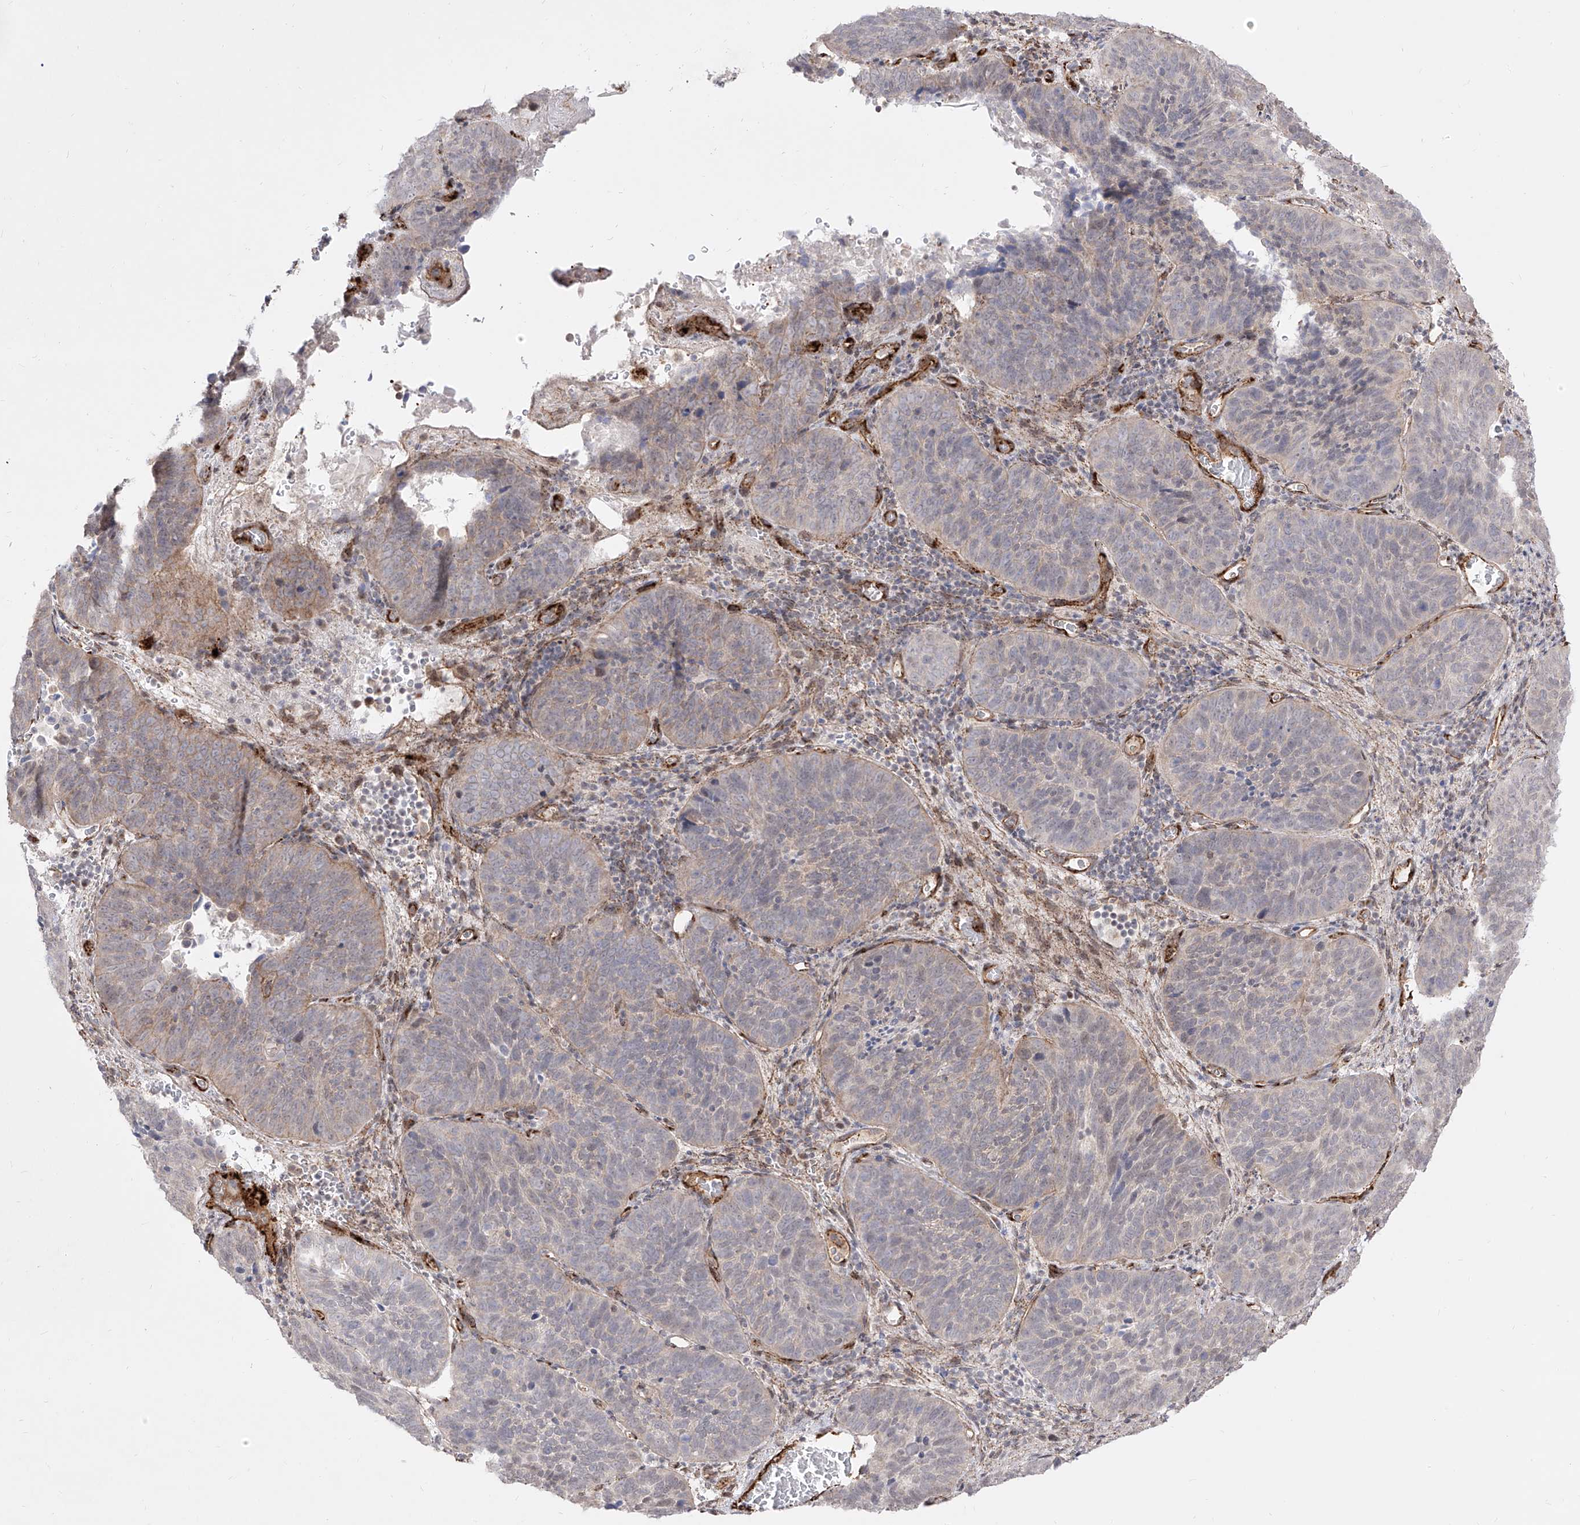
{"staining": {"intensity": "negative", "quantity": "none", "location": "none"}, "tissue": "cervical cancer", "cell_type": "Tumor cells", "image_type": "cancer", "snomed": [{"axis": "morphology", "description": "Squamous cell carcinoma, NOS"}, {"axis": "topography", "description": "Cervix"}], "caption": "Immunohistochemistry (IHC) micrograph of neoplastic tissue: cervical cancer (squamous cell carcinoma) stained with DAB (3,3'-diaminobenzidine) shows no significant protein positivity in tumor cells.", "gene": "ZGRF1", "patient": {"sex": "female", "age": 60}}